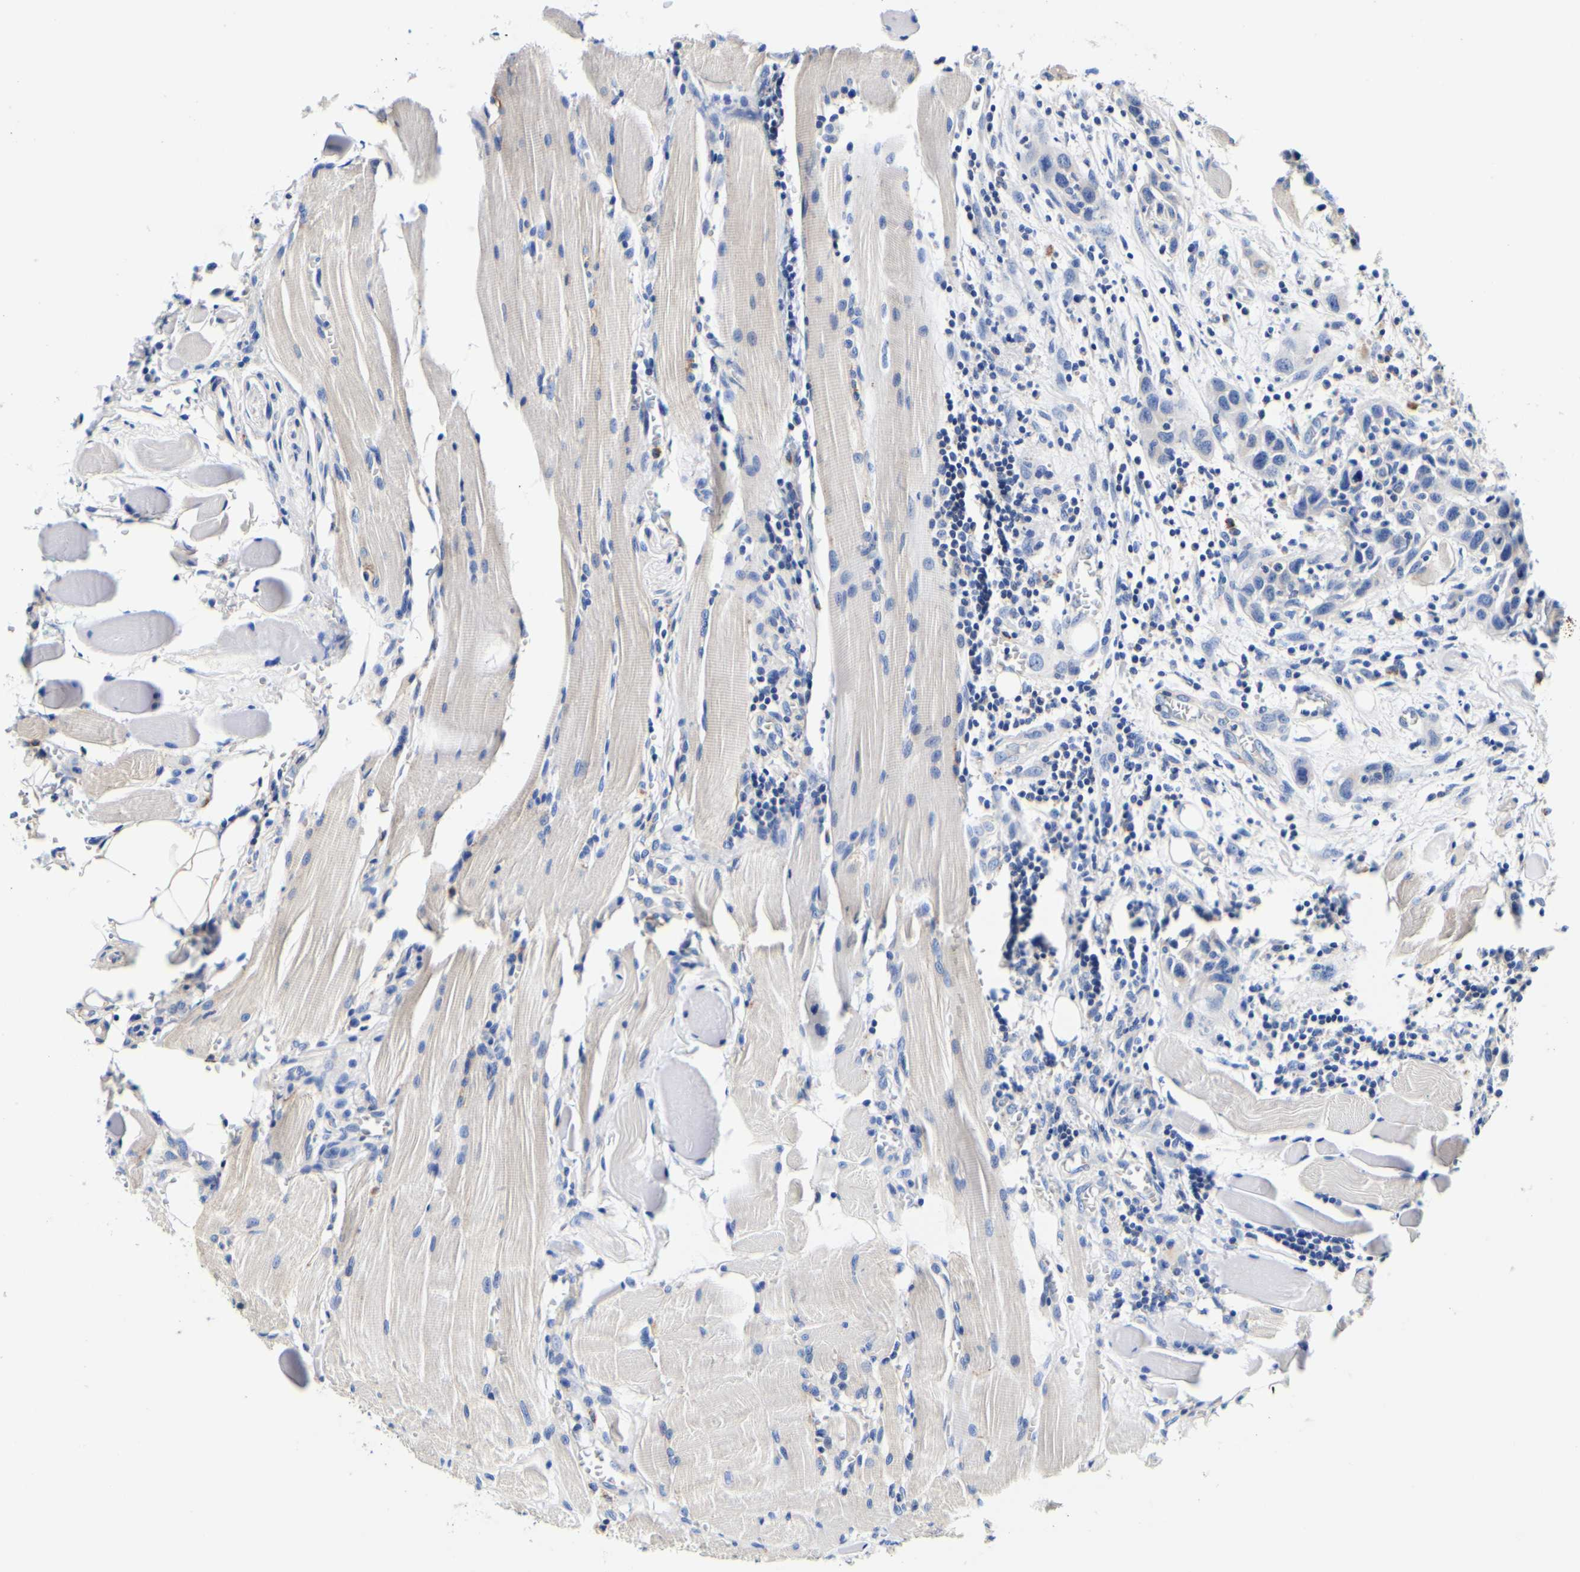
{"staining": {"intensity": "negative", "quantity": "none", "location": "none"}, "tissue": "head and neck cancer", "cell_type": "Tumor cells", "image_type": "cancer", "snomed": [{"axis": "morphology", "description": "Squamous cell carcinoma, NOS"}, {"axis": "topography", "description": "Oral tissue"}, {"axis": "topography", "description": "Head-Neck"}], "caption": "High power microscopy histopathology image of an immunohistochemistry micrograph of head and neck cancer, revealing no significant expression in tumor cells.", "gene": "CAMK4", "patient": {"sex": "female", "age": 50}}